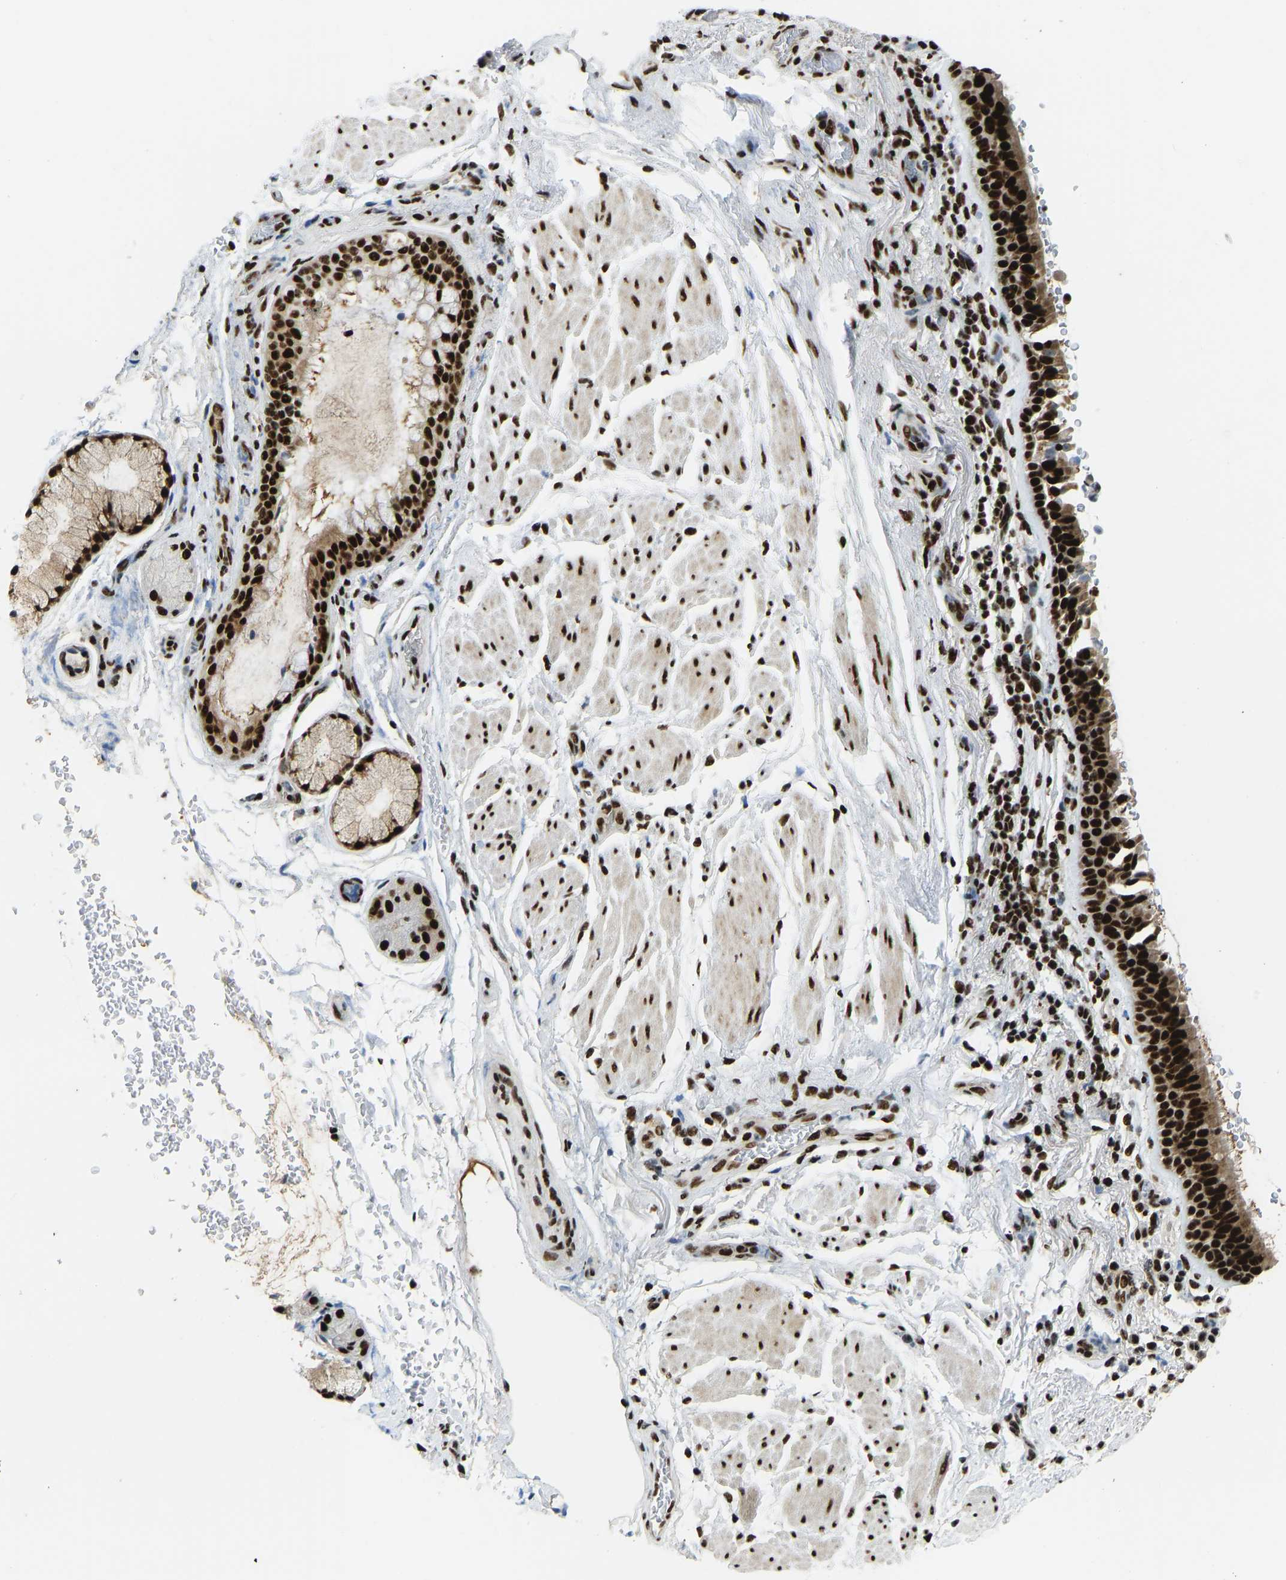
{"staining": {"intensity": "strong", "quantity": ">75%", "location": "cytoplasmic/membranous,nuclear"}, "tissue": "bronchus", "cell_type": "Respiratory epithelial cells", "image_type": "normal", "snomed": [{"axis": "morphology", "description": "Normal tissue, NOS"}, {"axis": "morphology", "description": "Inflammation, NOS"}, {"axis": "topography", "description": "Cartilage tissue"}, {"axis": "topography", "description": "Bronchus"}], "caption": "Bronchus stained with DAB (3,3'-diaminobenzidine) immunohistochemistry reveals high levels of strong cytoplasmic/membranous,nuclear staining in about >75% of respiratory epithelial cells.", "gene": "FOXK1", "patient": {"sex": "male", "age": 77}}